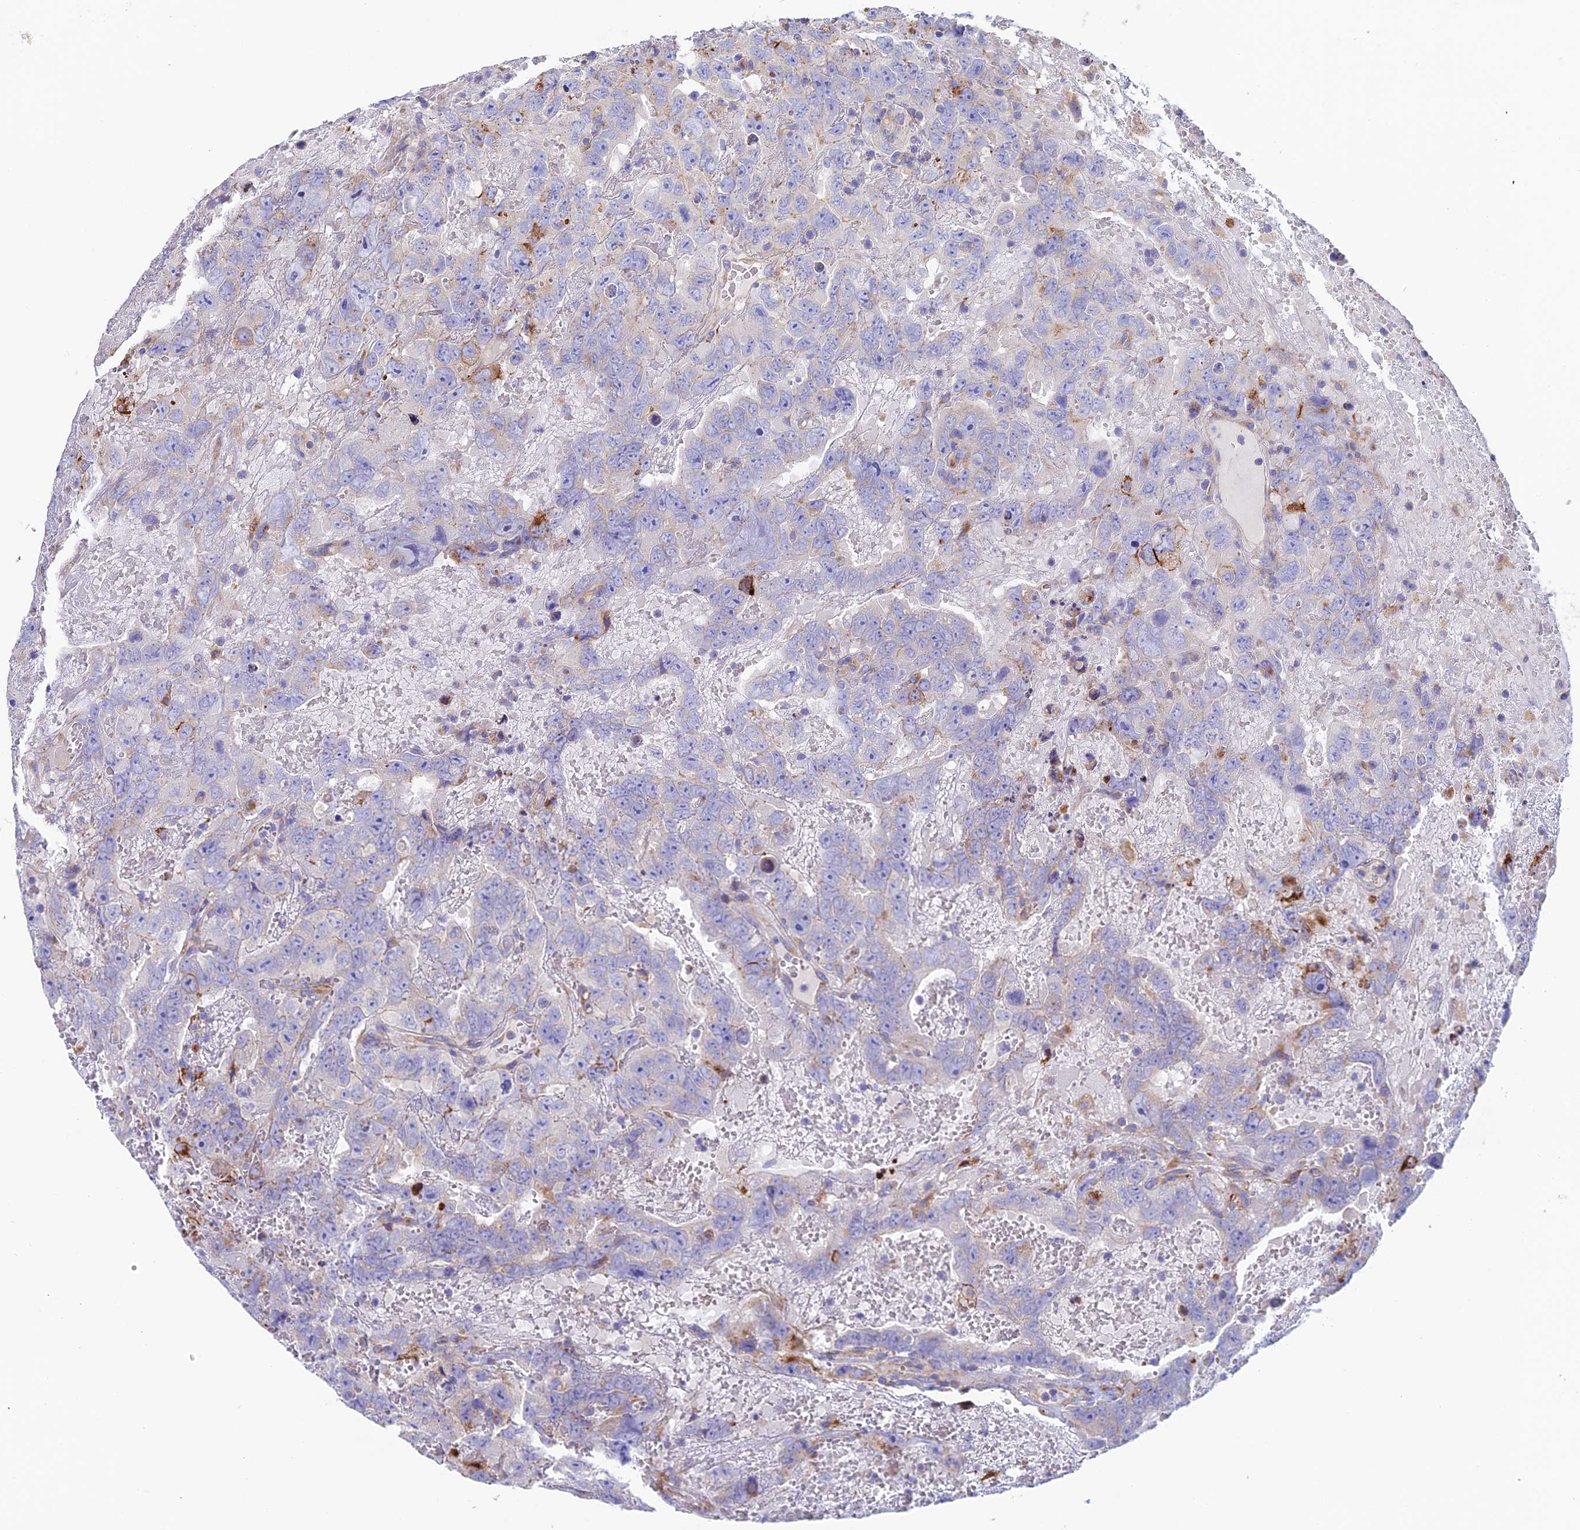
{"staining": {"intensity": "negative", "quantity": "none", "location": "none"}, "tissue": "testis cancer", "cell_type": "Tumor cells", "image_type": "cancer", "snomed": [{"axis": "morphology", "description": "Carcinoma, Embryonal, NOS"}, {"axis": "topography", "description": "Testis"}], "caption": "Image shows no protein positivity in tumor cells of testis cancer tissue.", "gene": "CLCN3", "patient": {"sex": "male", "age": 45}}